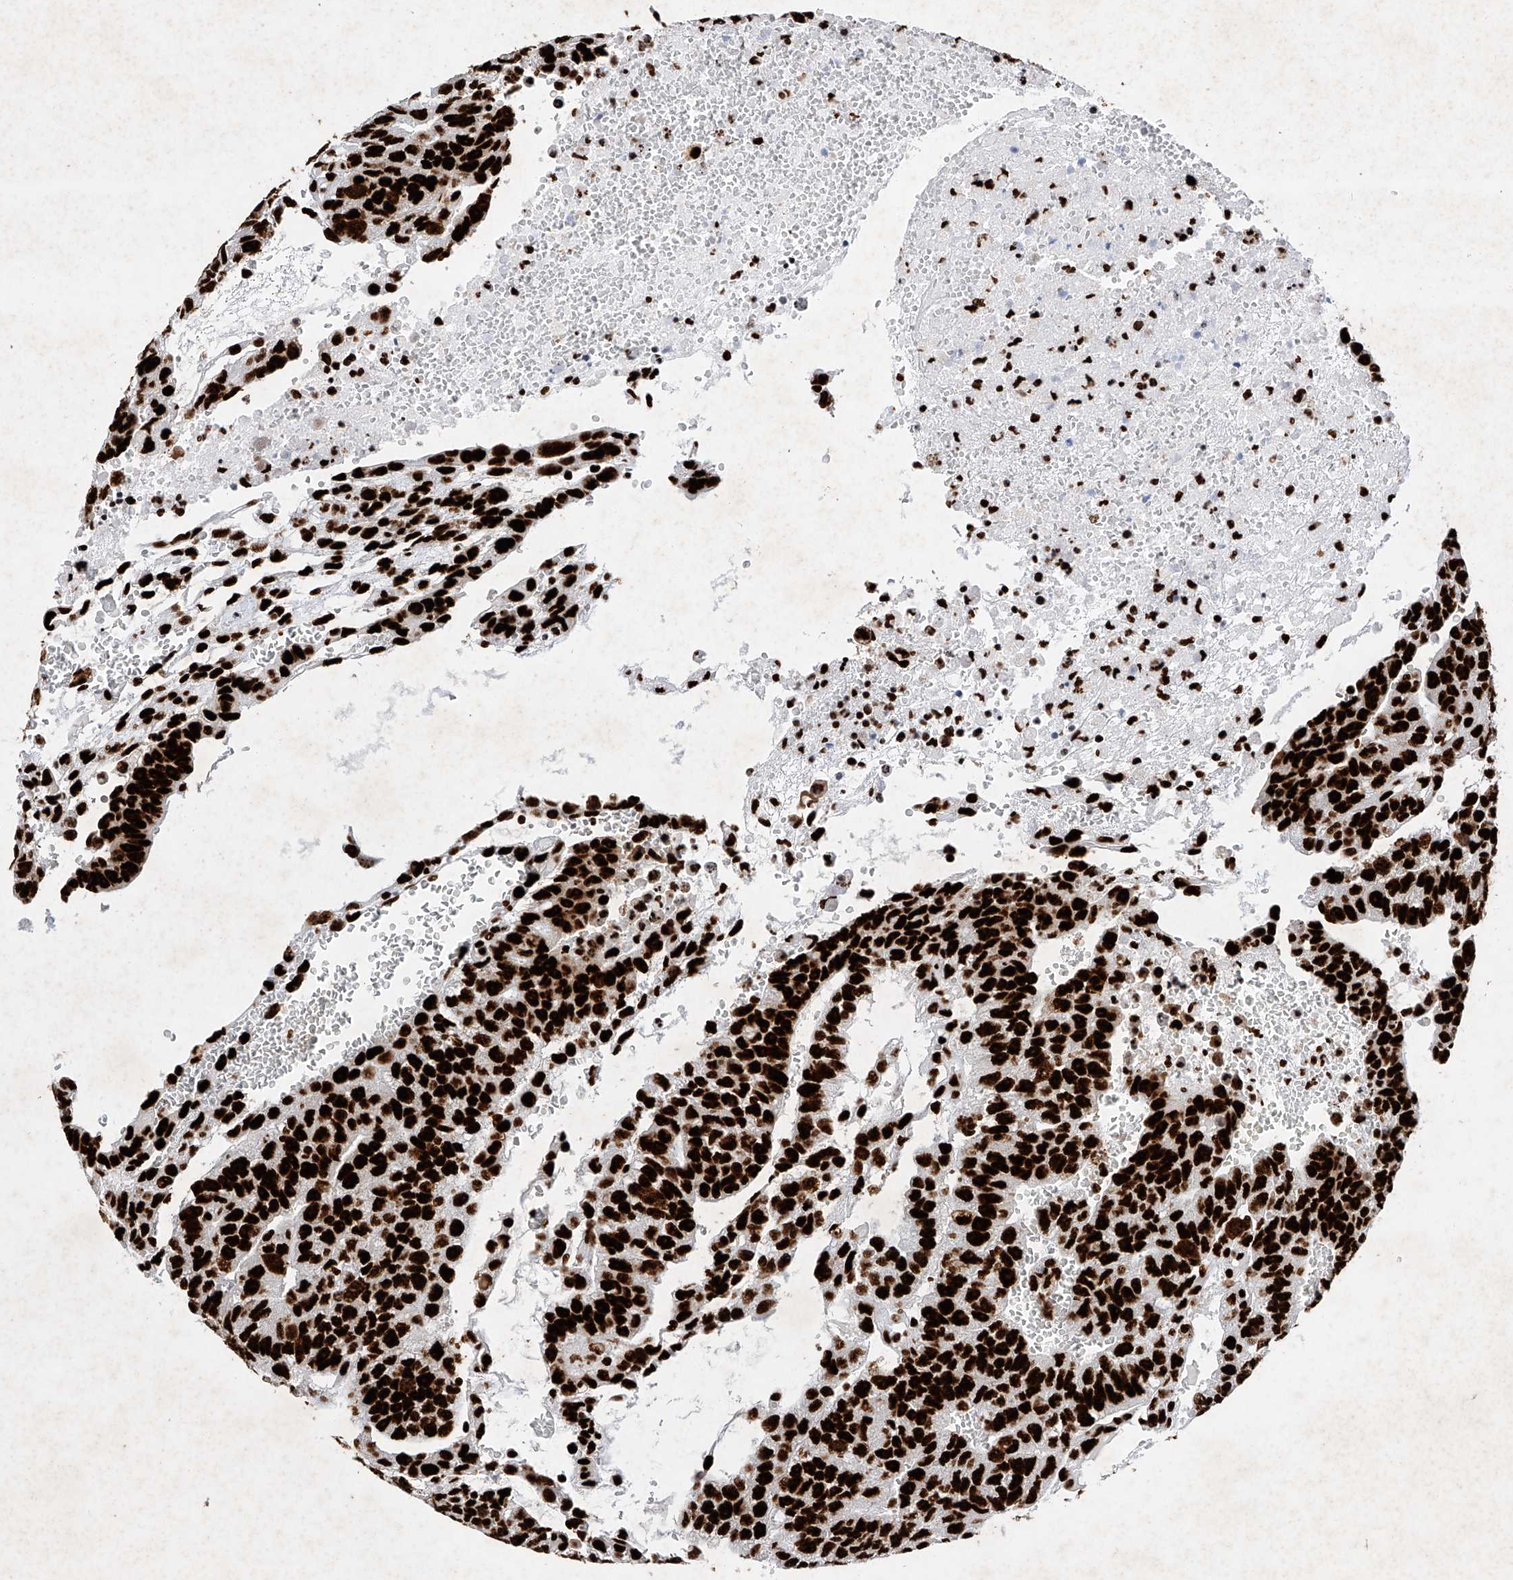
{"staining": {"intensity": "strong", "quantity": ">75%", "location": "nuclear"}, "tissue": "testis cancer", "cell_type": "Tumor cells", "image_type": "cancer", "snomed": [{"axis": "morphology", "description": "Seminoma, NOS"}, {"axis": "morphology", "description": "Carcinoma, Embryonal, NOS"}, {"axis": "topography", "description": "Testis"}], "caption": "IHC of testis cancer exhibits high levels of strong nuclear expression in approximately >75% of tumor cells.", "gene": "SRSF6", "patient": {"sex": "male", "age": 52}}